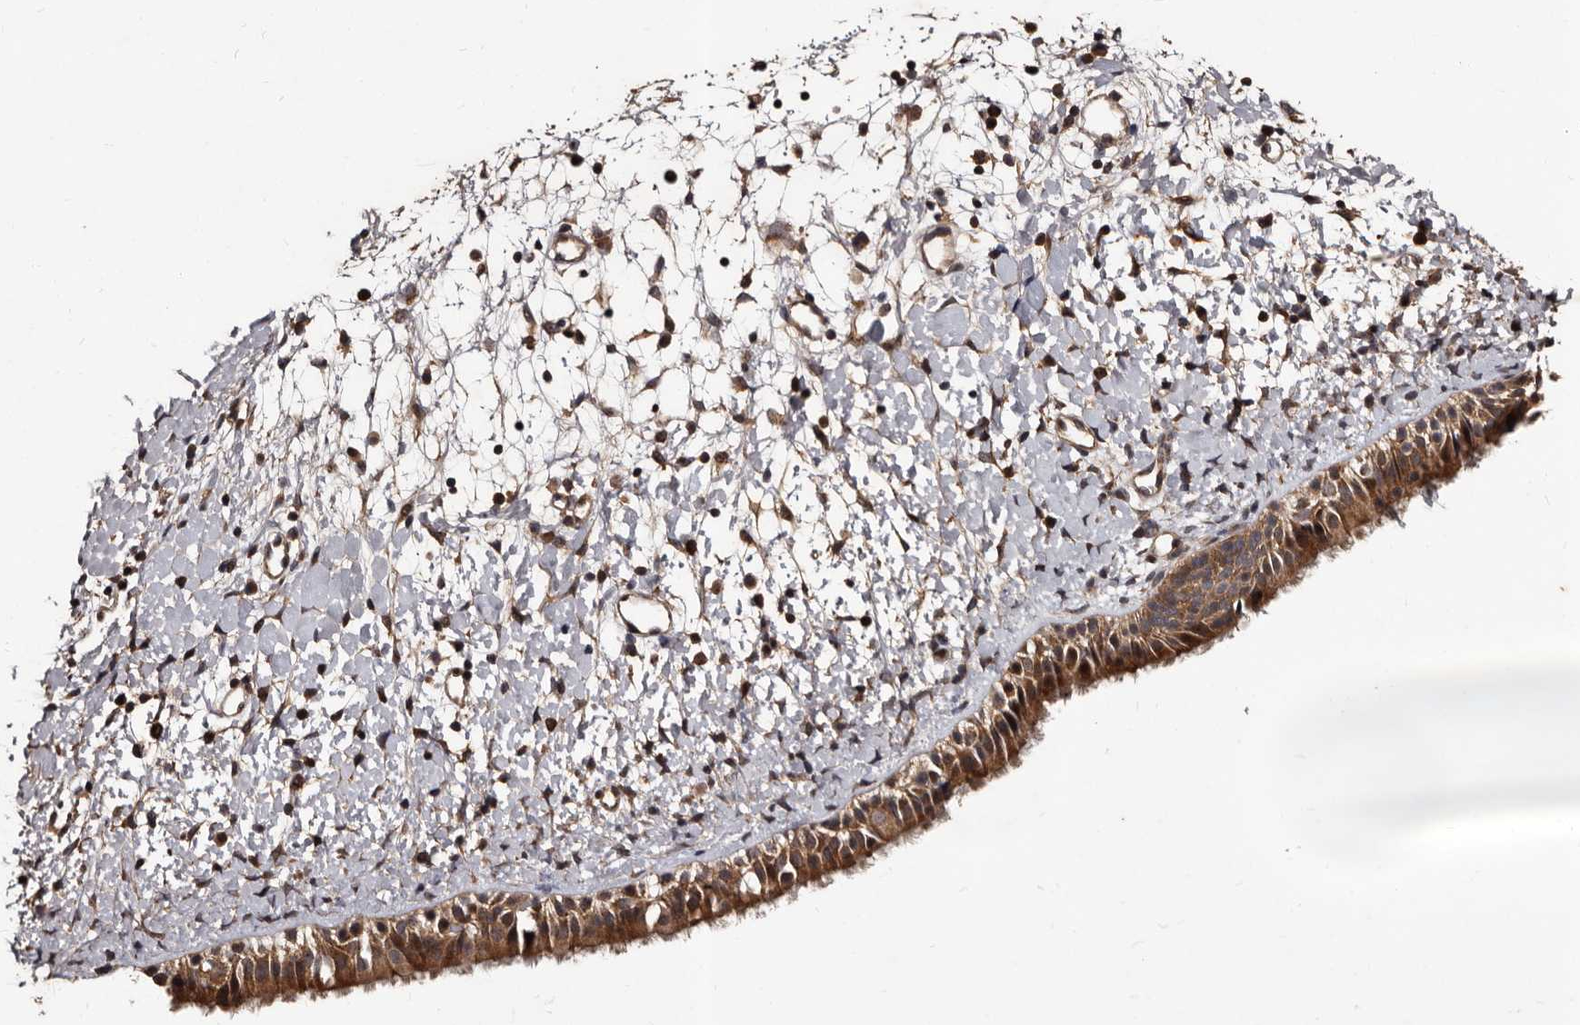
{"staining": {"intensity": "moderate", "quantity": ">75%", "location": "cytoplasmic/membranous"}, "tissue": "nasopharynx", "cell_type": "Respiratory epithelial cells", "image_type": "normal", "snomed": [{"axis": "morphology", "description": "Normal tissue, NOS"}, {"axis": "topography", "description": "Nasopharynx"}], "caption": "Immunohistochemical staining of unremarkable human nasopharynx shows >75% levels of moderate cytoplasmic/membranous protein staining in approximately >75% of respiratory epithelial cells.", "gene": "MKRN3", "patient": {"sex": "male", "age": 22}}